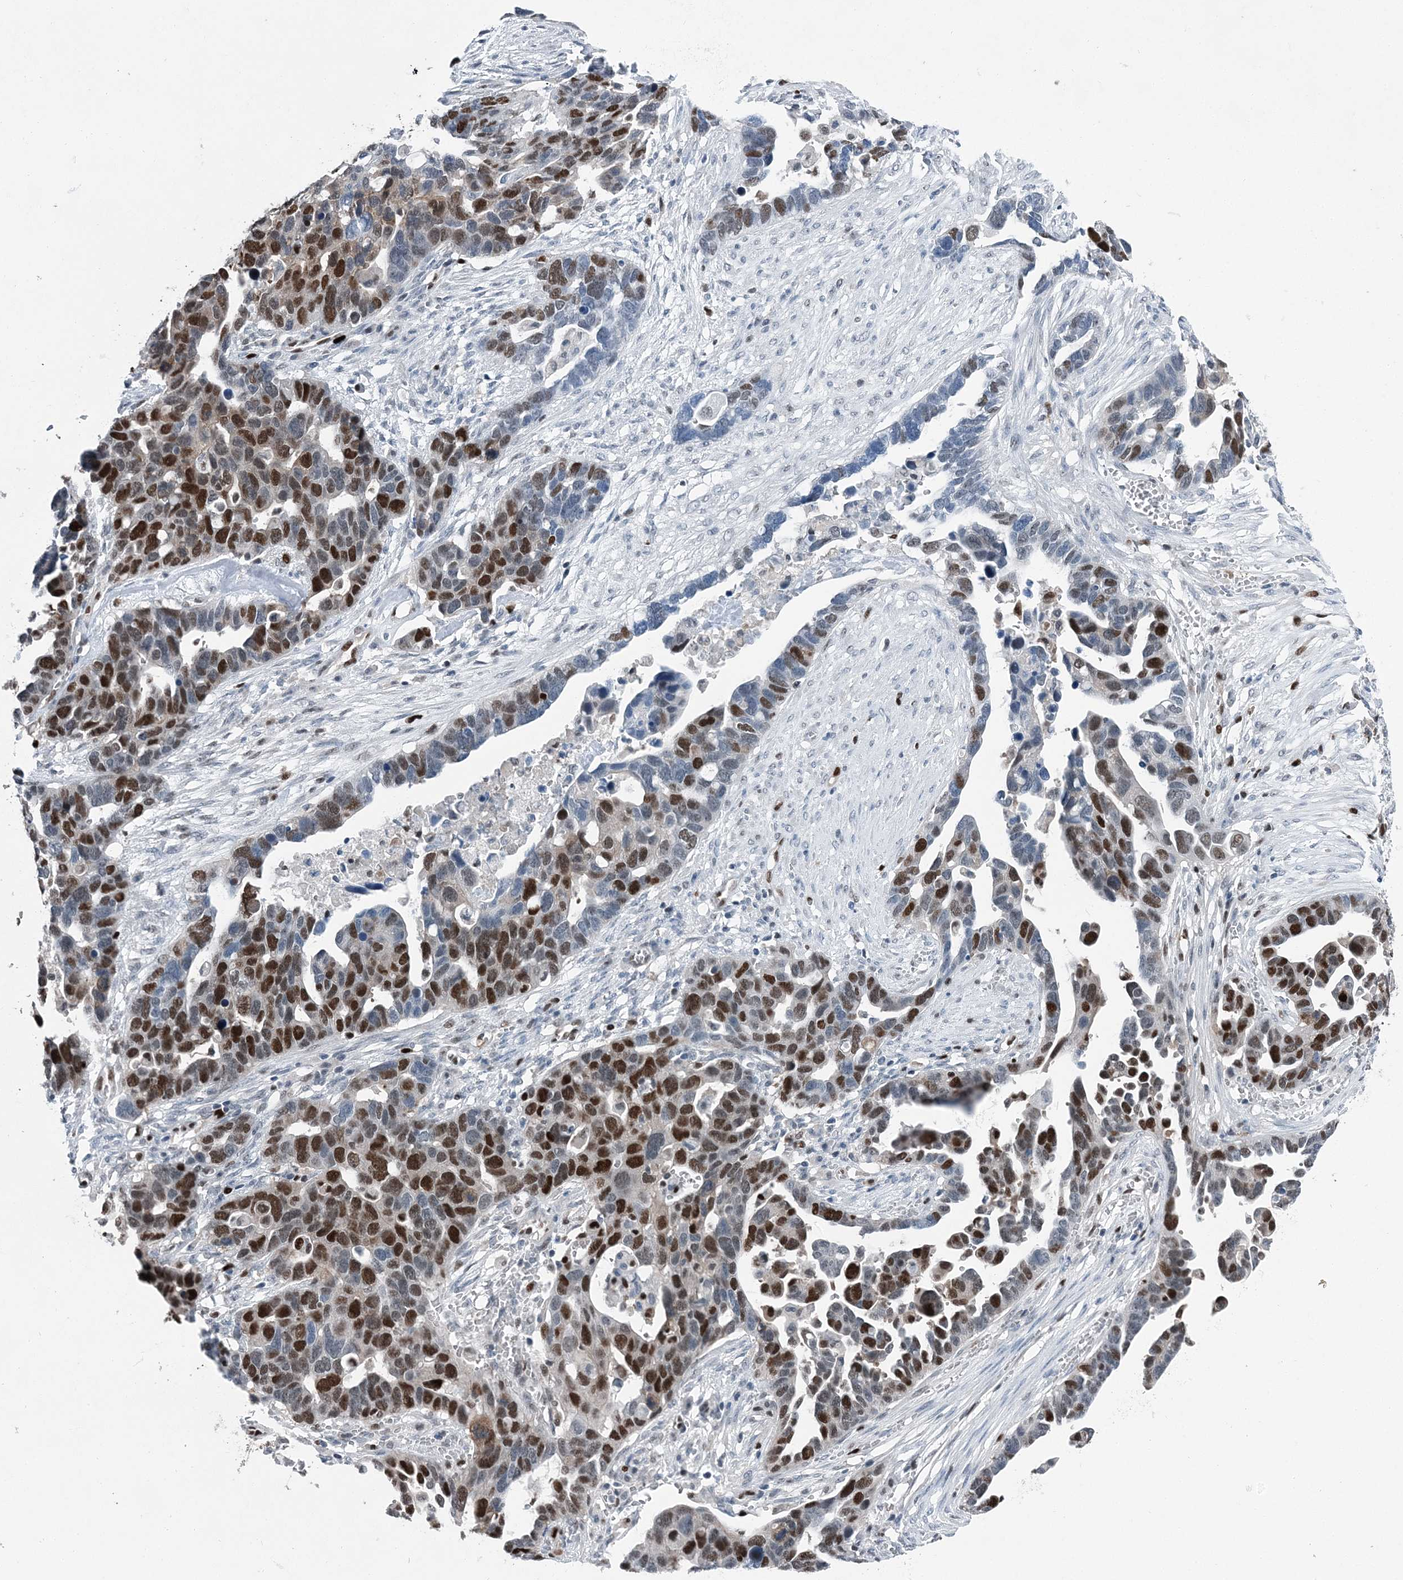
{"staining": {"intensity": "strong", "quantity": "25%-75%", "location": "nuclear"}, "tissue": "ovarian cancer", "cell_type": "Tumor cells", "image_type": "cancer", "snomed": [{"axis": "morphology", "description": "Cystadenocarcinoma, serous, NOS"}, {"axis": "topography", "description": "Ovary"}], "caption": "Strong nuclear expression is identified in about 25%-75% of tumor cells in ovarian cancer (serous cystadenocarcinoma). The protein of interest is stained brown, and the nuclei are stained in blue (DAB (3,3'-diaminobenzidine) IHC with brightfield microscopy, high magnification).", "gene": "HAT1", "patient": {"sex": "female", "age": 54}}